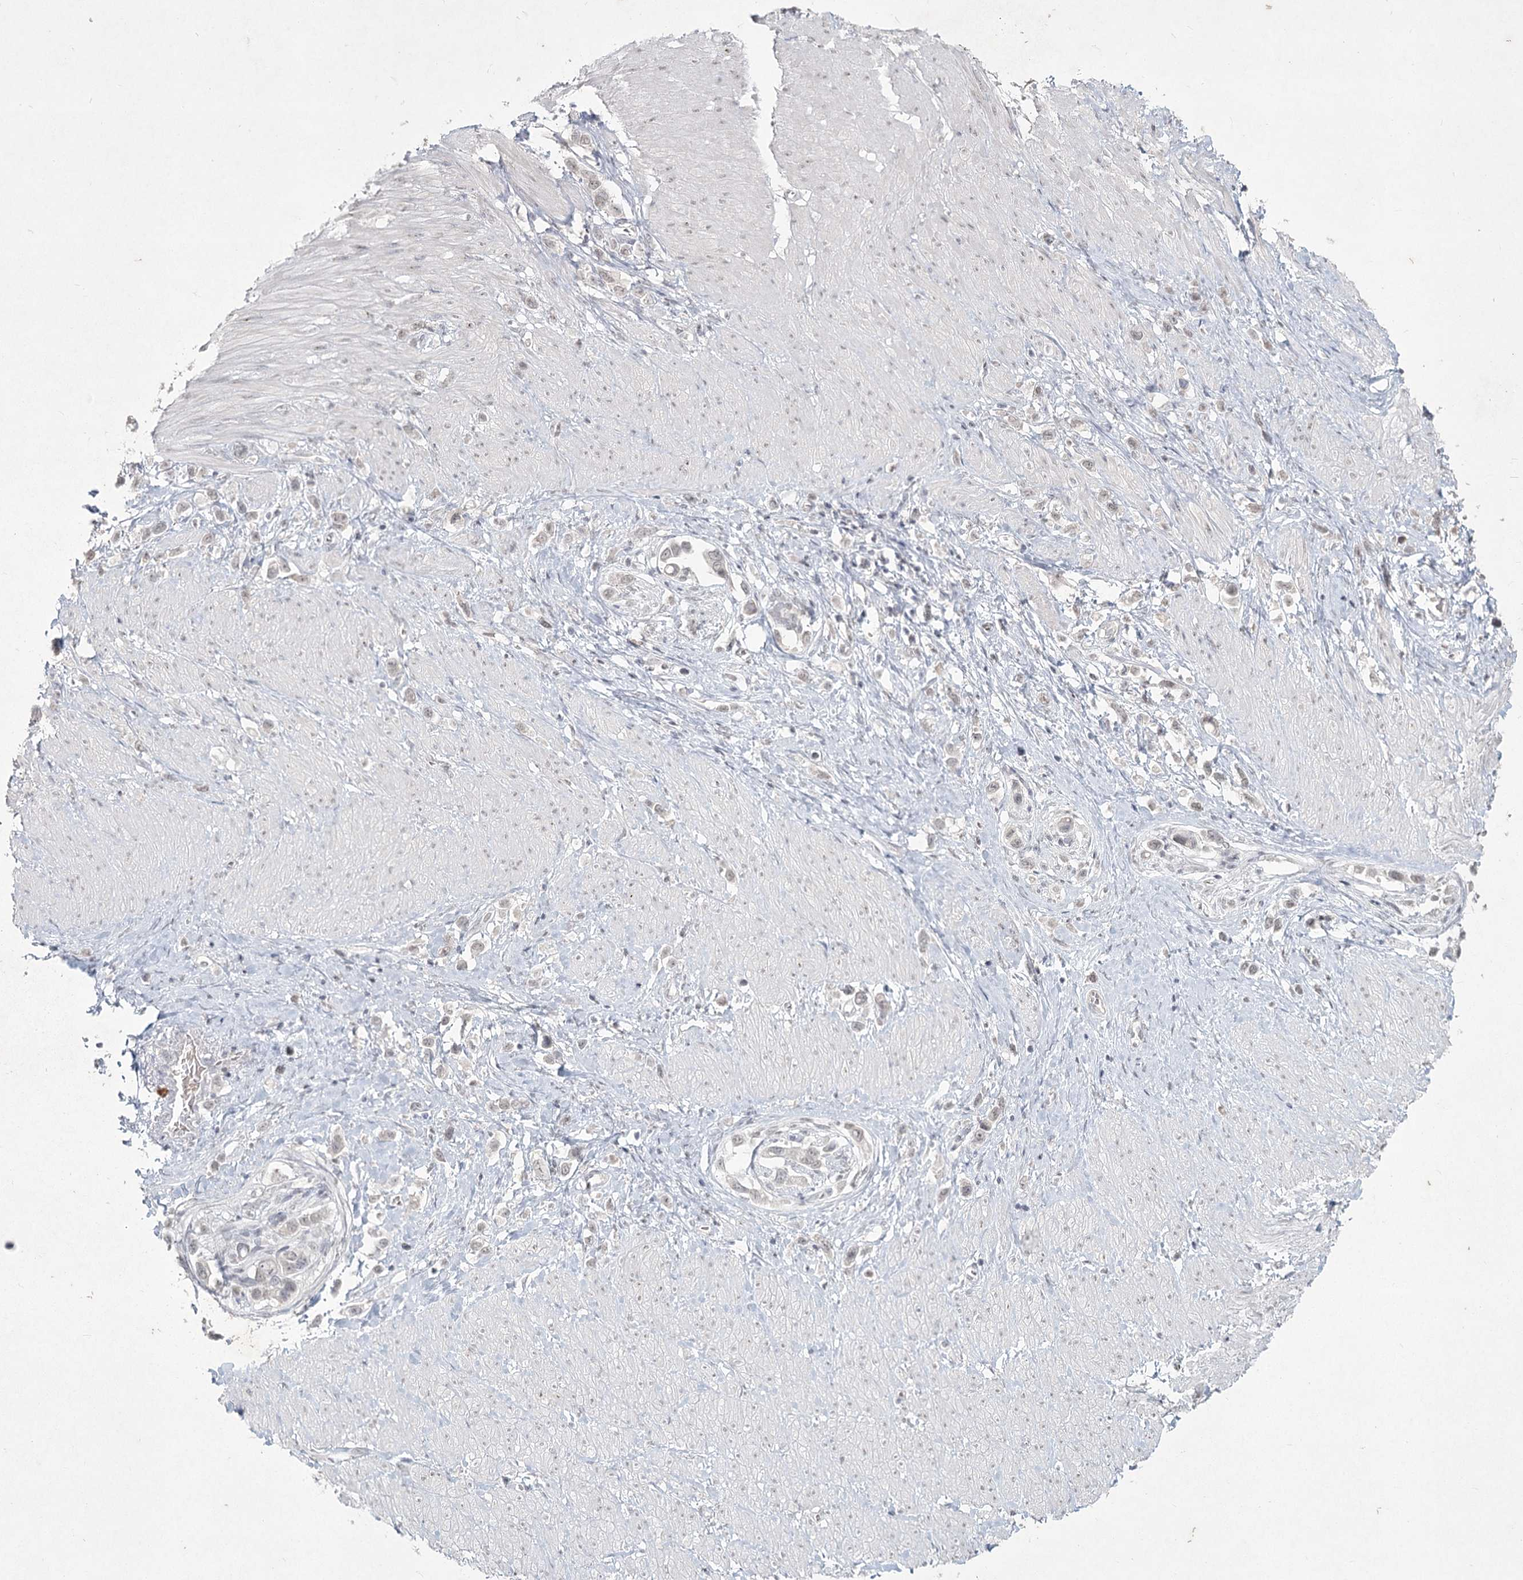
{"staining": {"intensity": "weak", "quantity": "<25%", "location": "nuclear"}, "tissue": "stomach cancer", "cell_type": "Tumor cells", "image_type": "cancer", "snomed": [{"axis": "morphology", "description": "Normal tissue, NOS"}, {"axis": "morphology", "description": "Adenocarcinoma, NOS"}, {"axis": "topography", "description": "Stomach, upper"}, {"axis": "topography", "description": "Stomach"}], "caption": "DAB immunohistochemical staining of stomach cancer demonstrates no significant positivity in tumor cells.", "gene": "LY6G5C", "patient": {"sex": "female", "age": 65}}